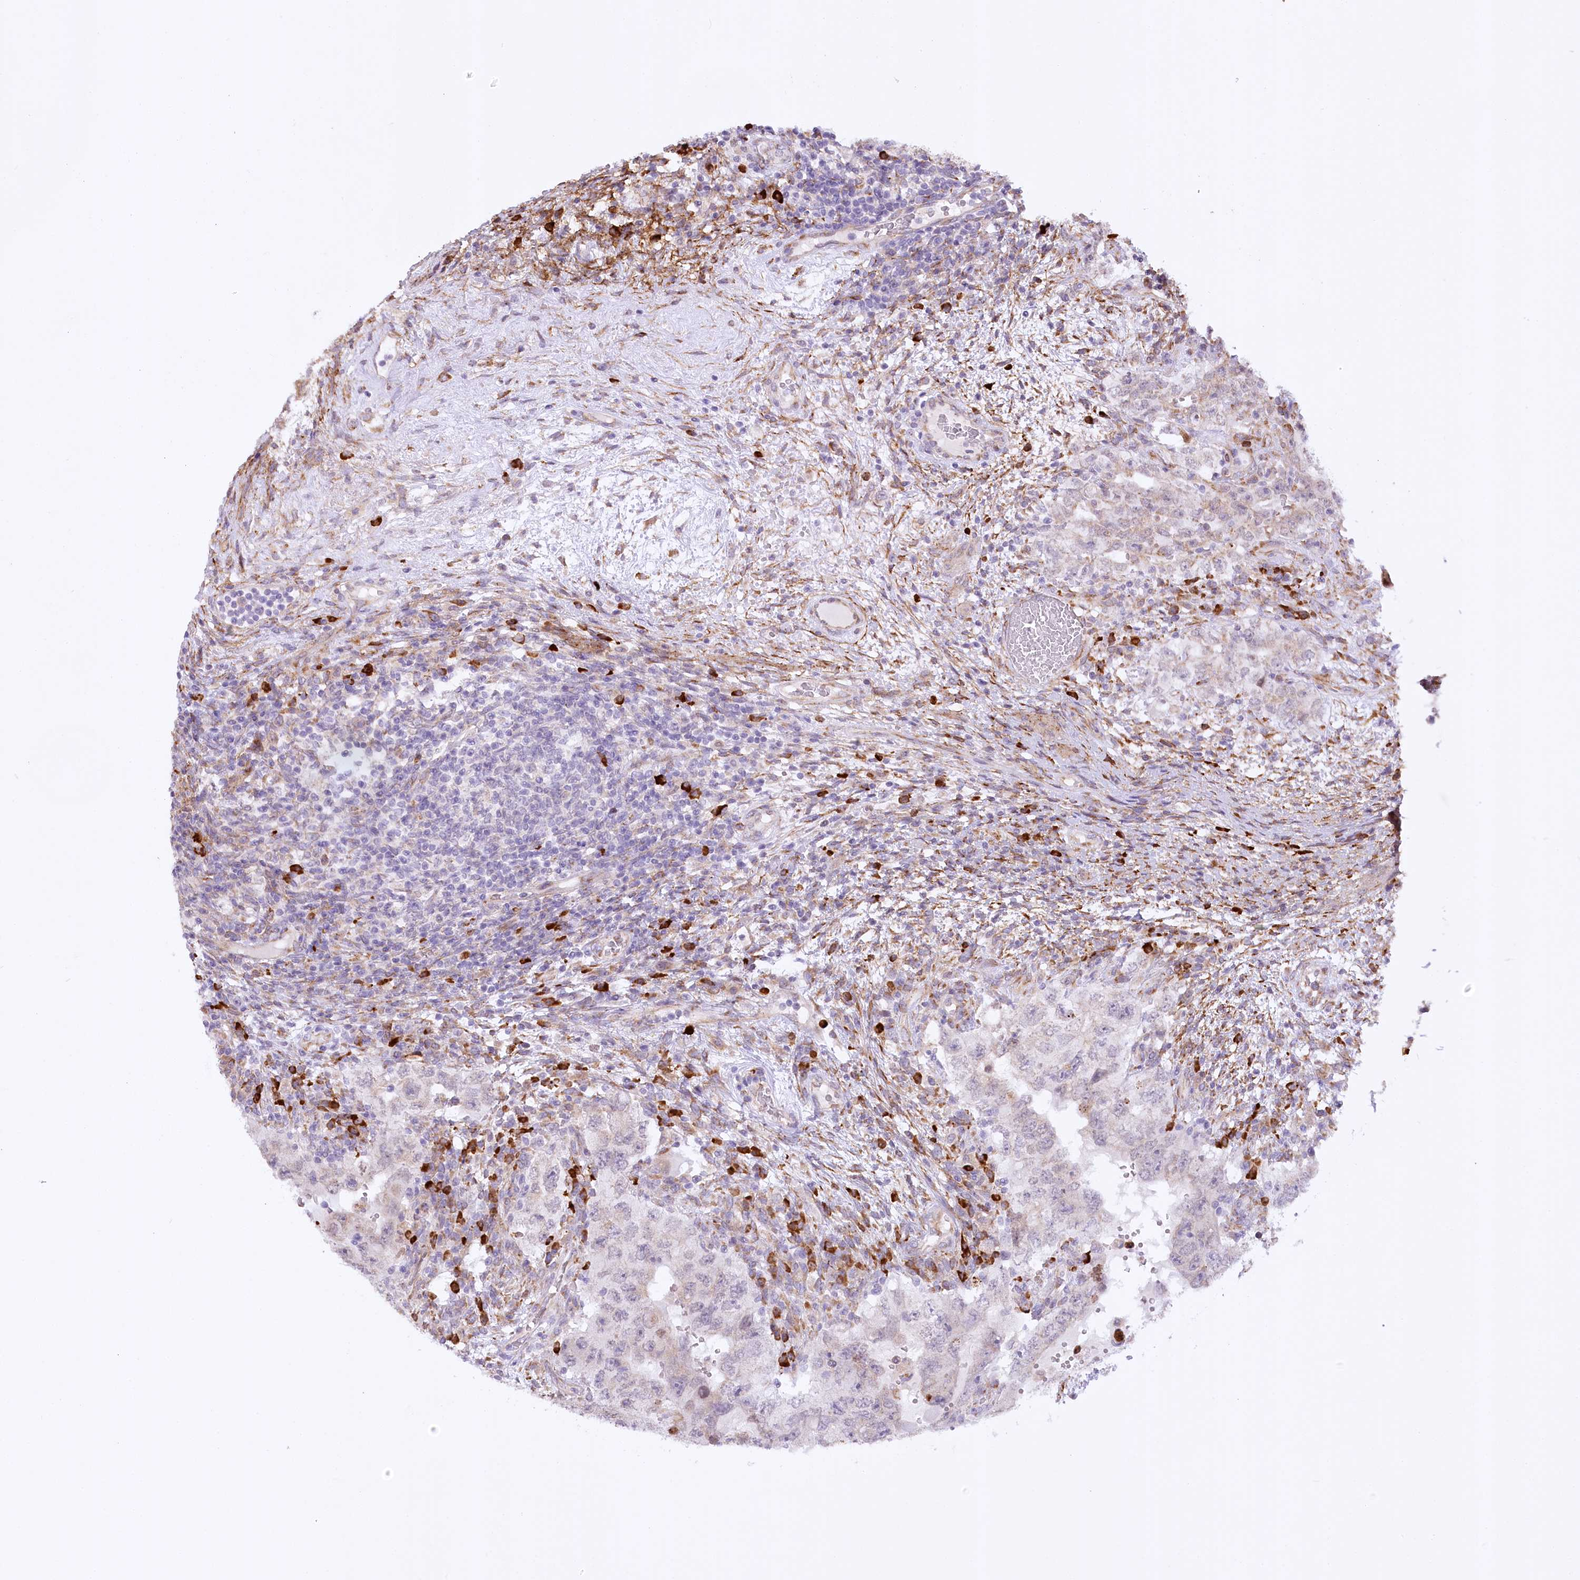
{"staining": {"intensity": "weak", "quantity": "<25%", "location": "cytoplasmic/membranous"}, "tissue": "testis cancer", "cell_type": "Tumor cells", "image_type": "cancer", "snomed": [{"axis": "morphology", "description": "Carcinoma, Embryonal, NOS"}, {"axis": "topography", "description": "Testis"}], "caption": "Human testis cancer stained for a protein using immunohistochemistry (IHC) shows no expression in tumor cells.", "gene": "NCKAP5", "patient": {"sex": "male", "age": 26}}